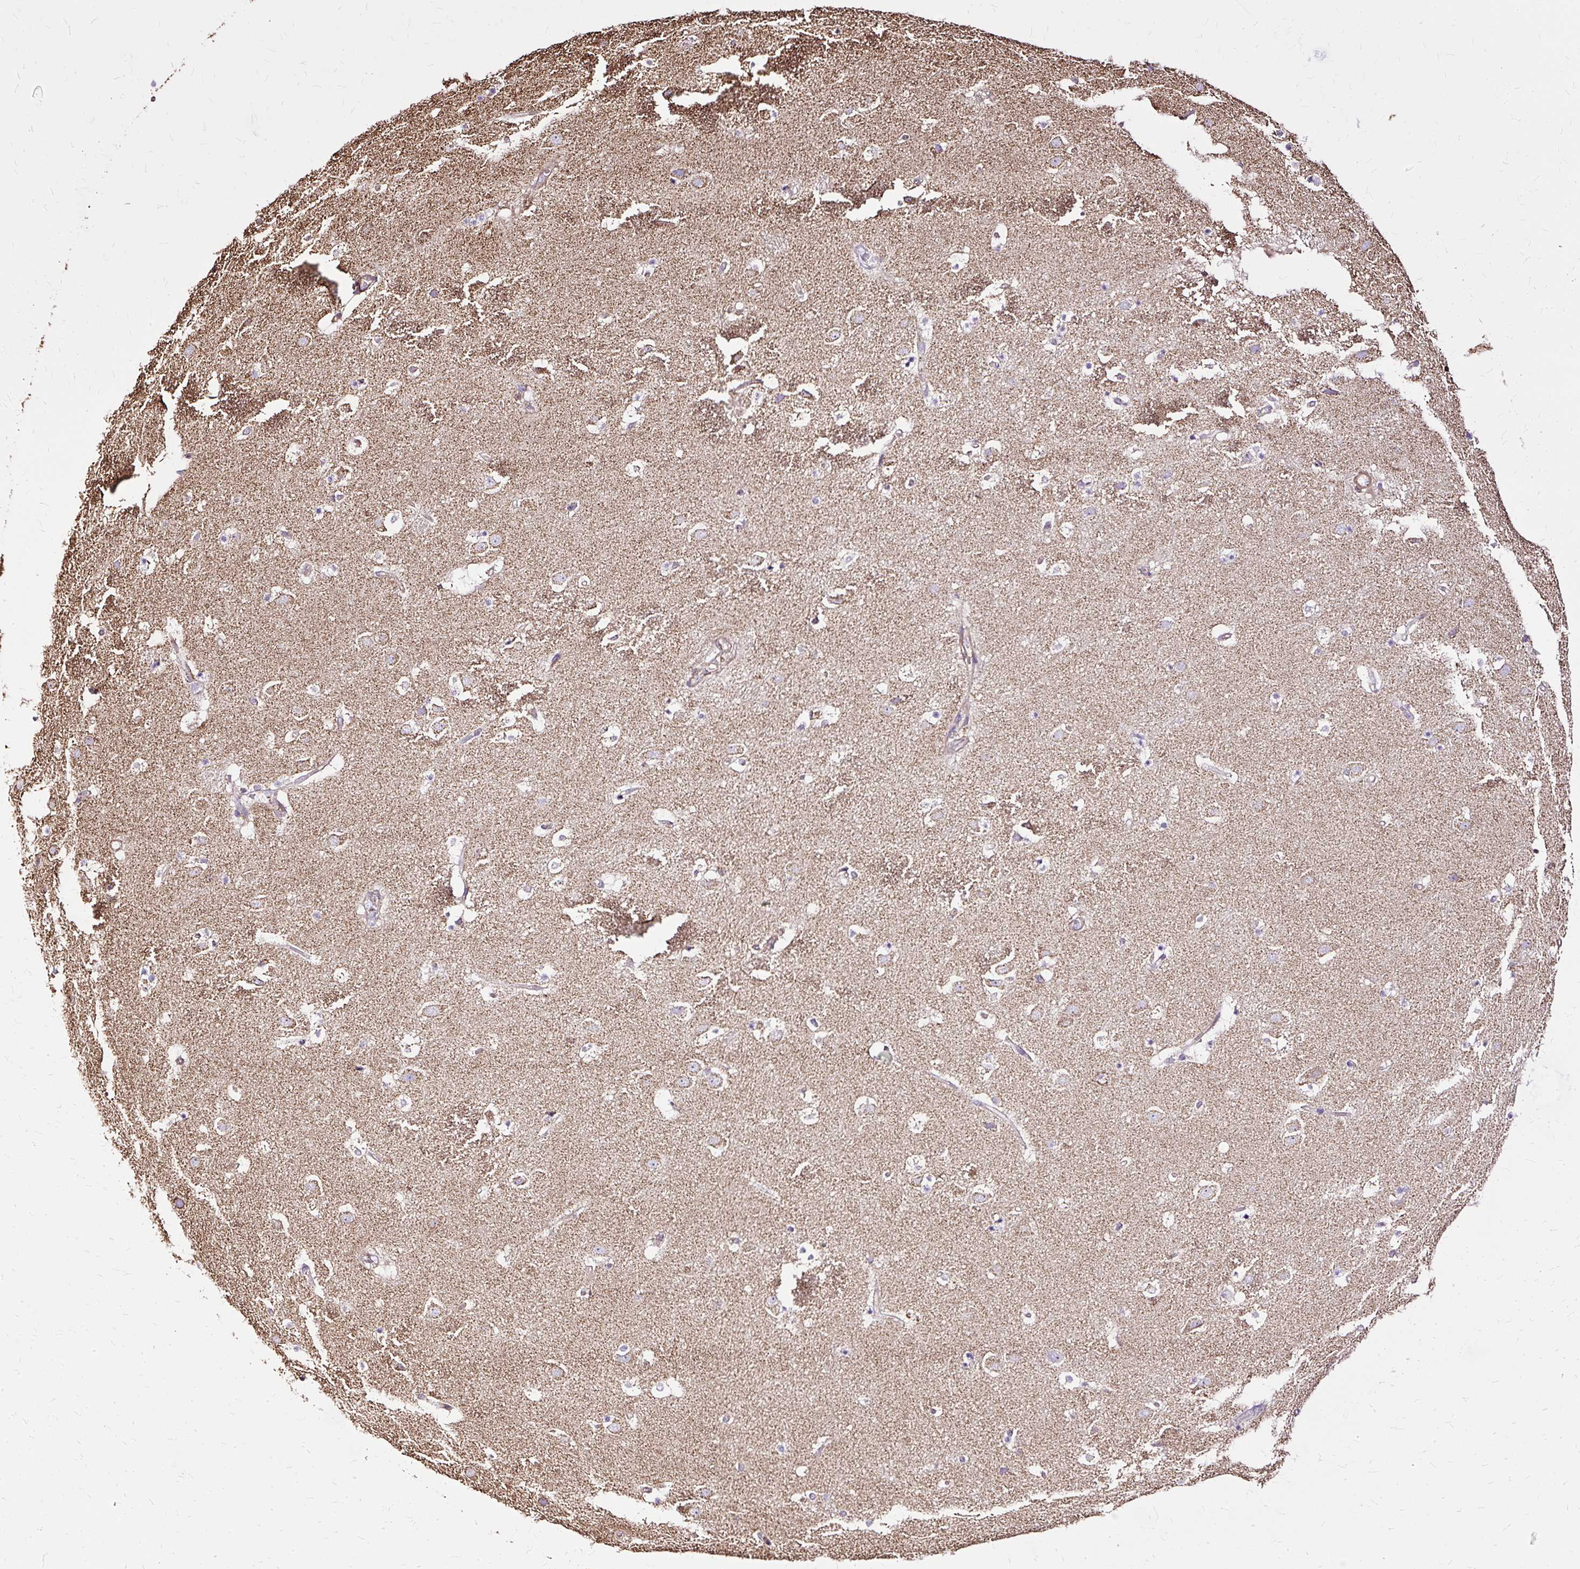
{"staining": {"intensity": "moderate", "quantity": "<25%", "location": "cytoplasmic/membranous"}, "tissue": "caudate", "cell_type": "Glial cells", "image_type": "normal", "snomed": [{"axis": "morphology", "description": "Normal tissue, NOS"}, {"axis": "topography", "description": "Lateral ventricle wall"}], "caption": "IHC (DAB) staining of benign human caudate shows moderate cytoplasmic/membranous protein positivity in approximately <25% of glial cells.", "gene": "KLHL11", "patient": {"sex": "male", "age": 37}}